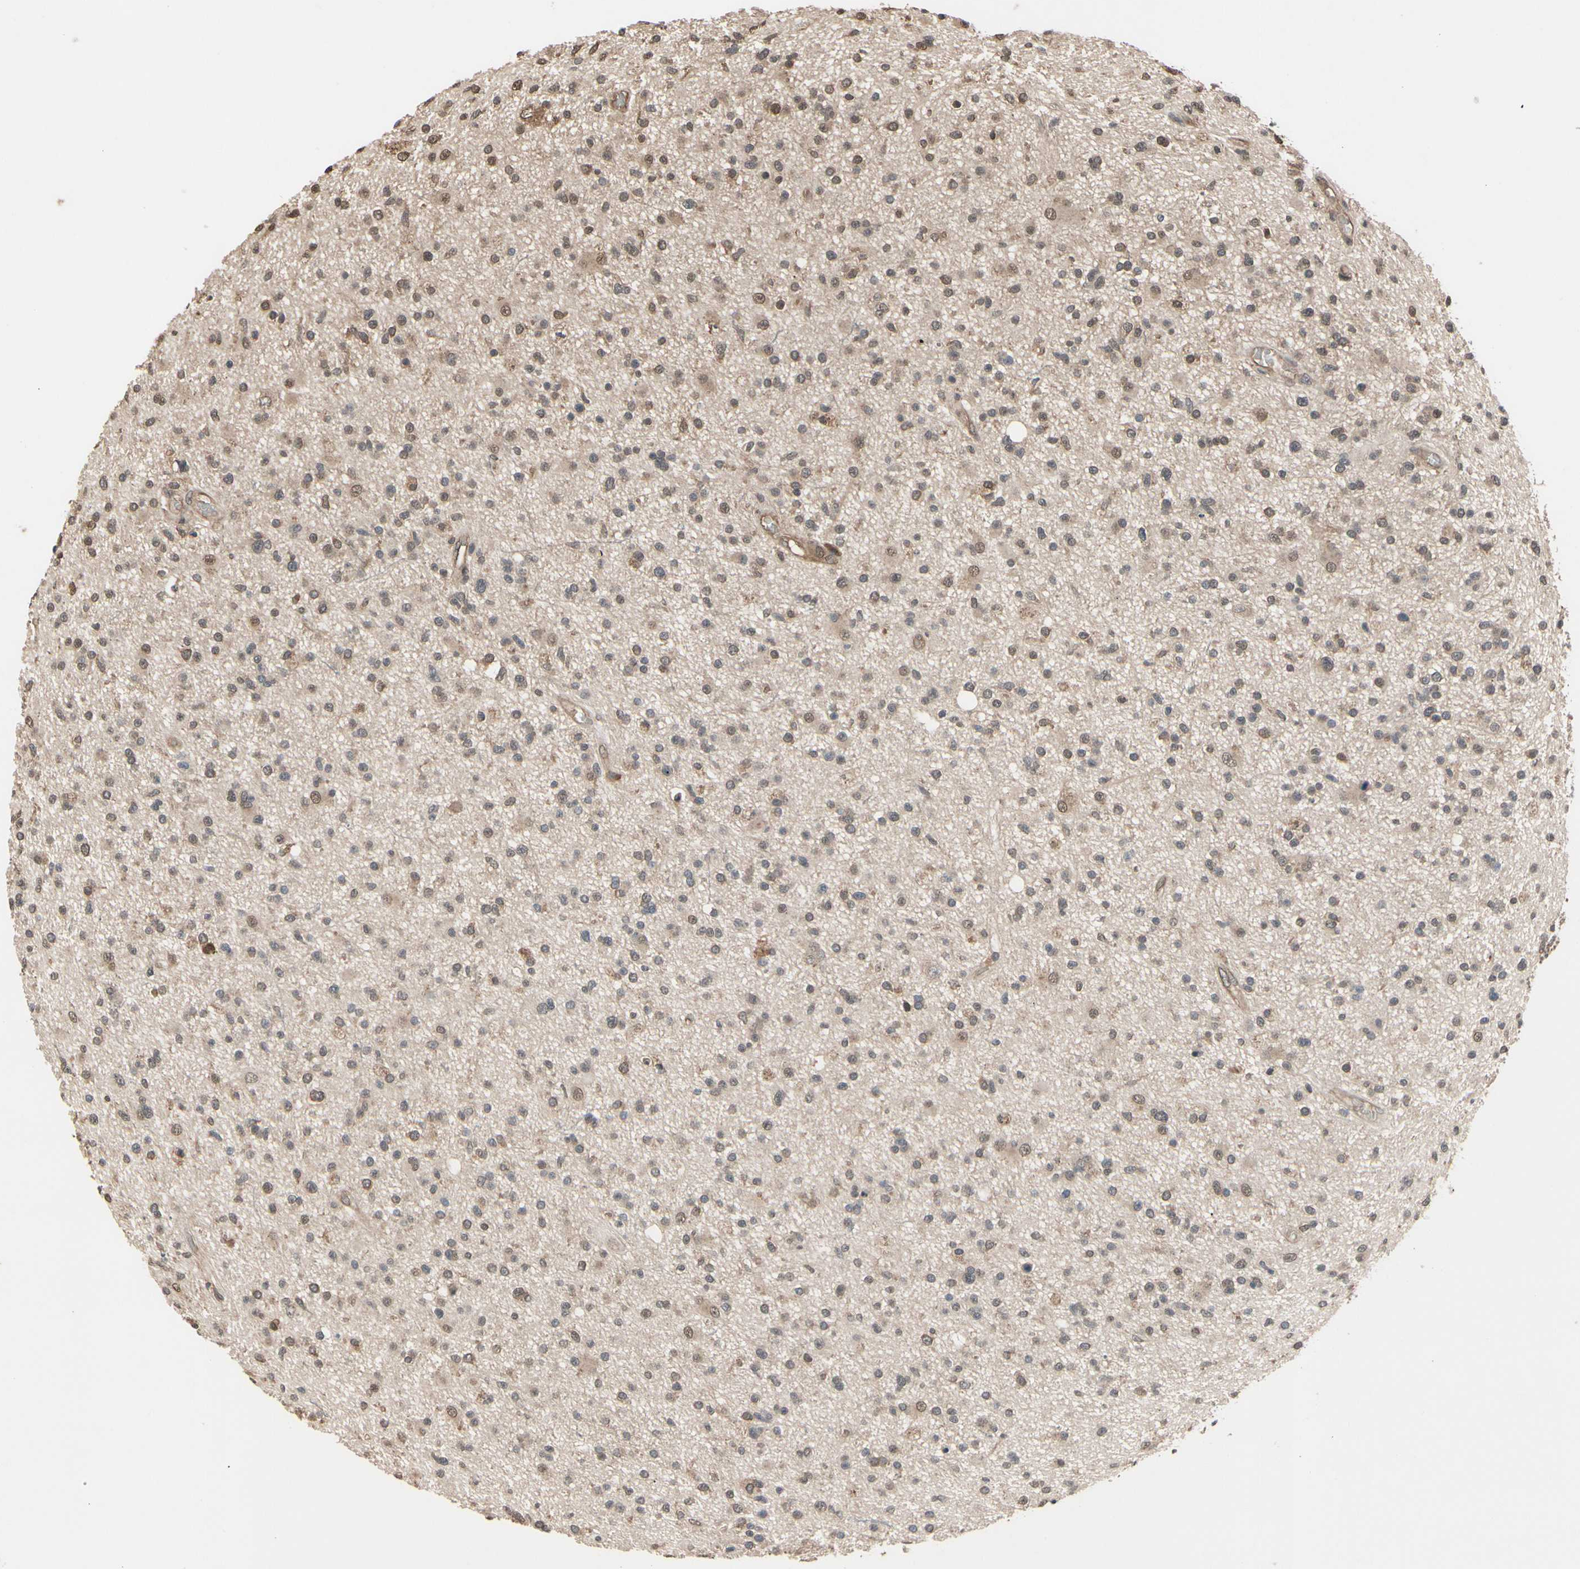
{"staining": {"intensity": "moderate", "quantity": "25%-75%", "location": "cytoplasmic/membranous,nuclear"}, "tissue": "glioma", "cell_type": "Tumor cells", "image_type": "cancer", "snomed": [{"axis": "morphology", "description": "Glioma, malignant, High grade"}, {"axis": "topography", "description": "Brain"}], "caption": "A photomicrograph of human glioma stained for a protein displays moderate cytoplasmic/membranous and nuclear brown staining in tumor cells.", "gene": "PNPLA7", "patient": {"sex": "male", "age": 33}}